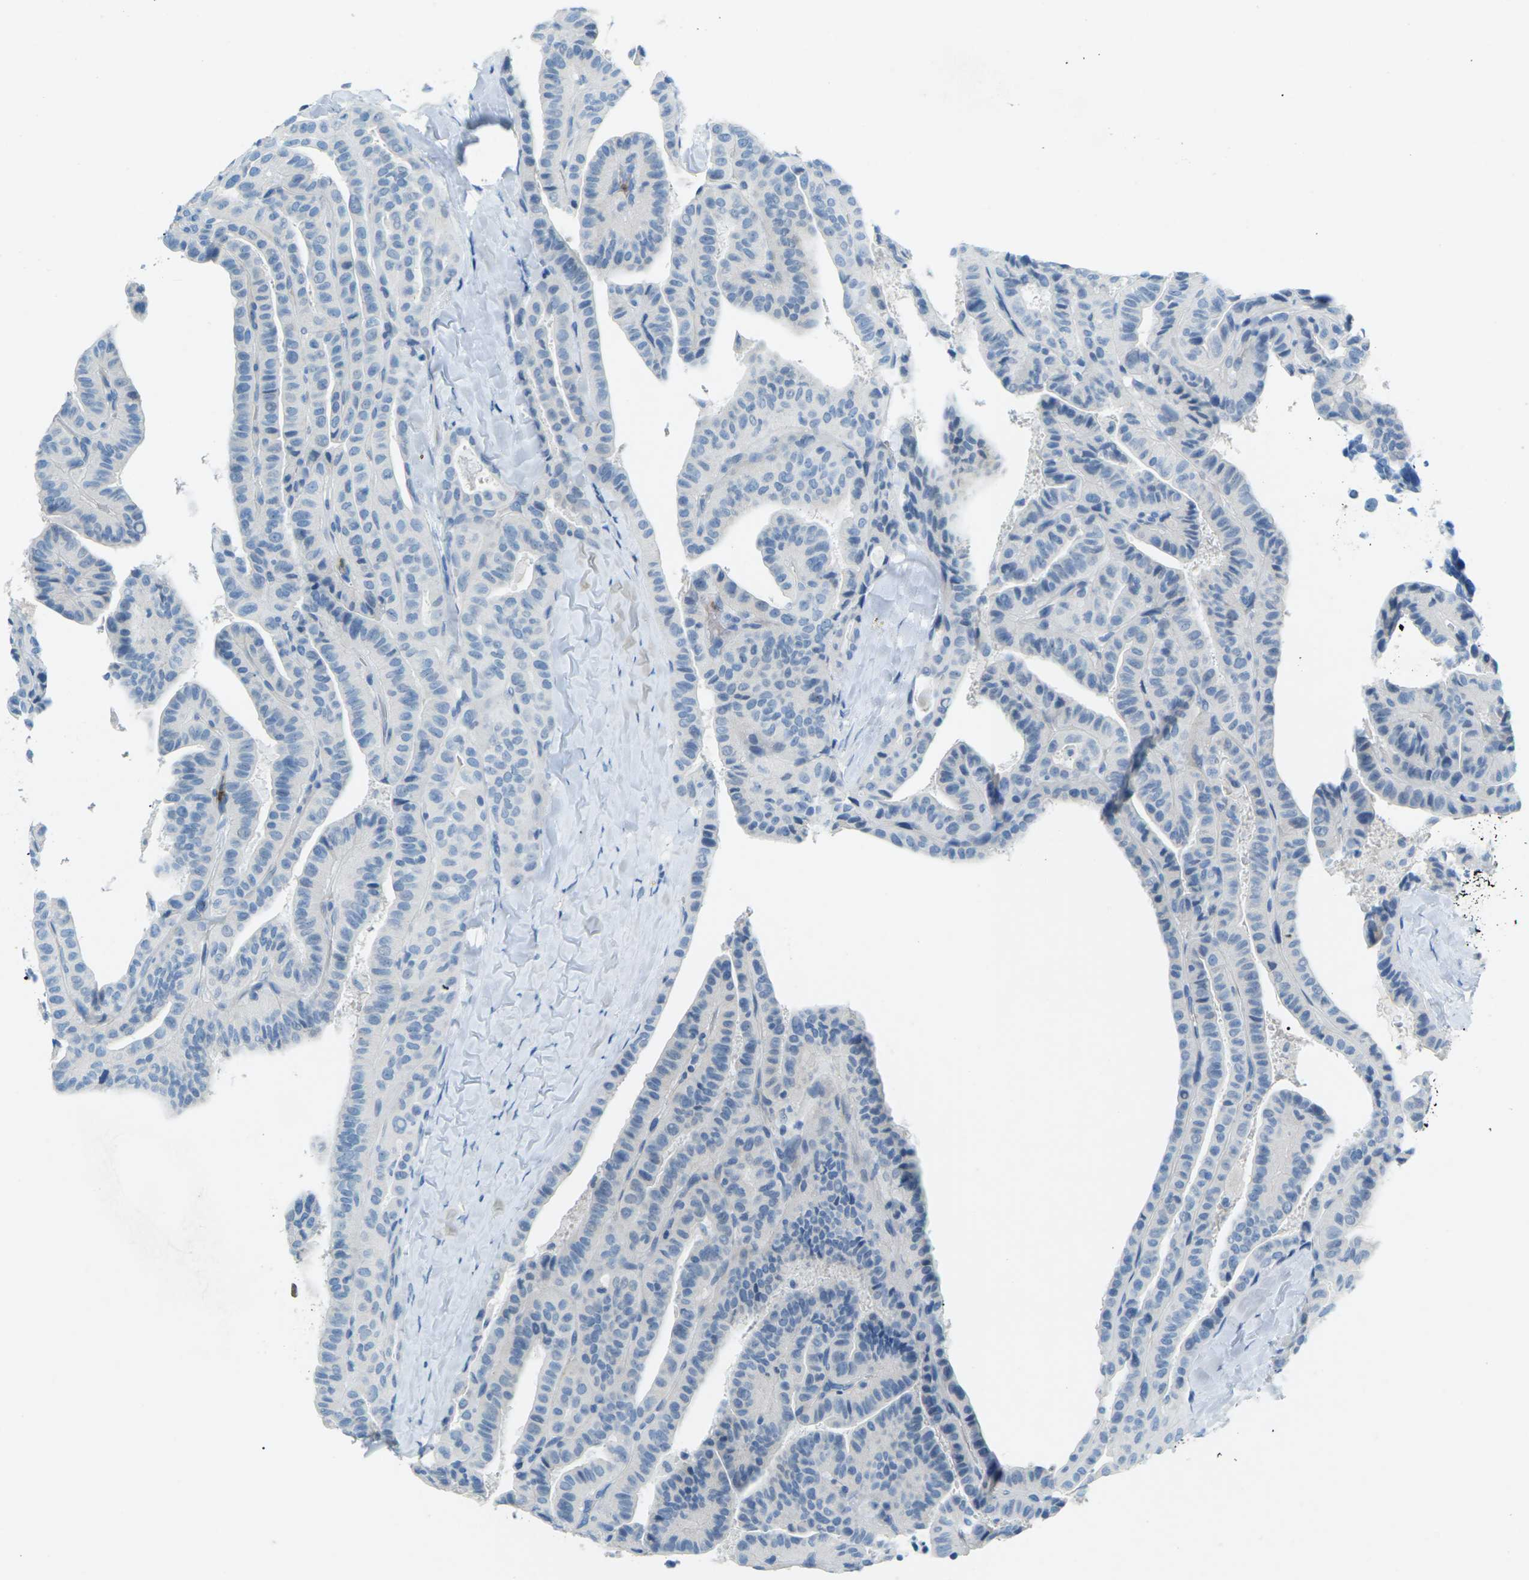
{"staining": {"intensity": "negative", "quantity": "none", "location": "none"}, "tissue": "thyroid cancer", "cell_type": "Tumor cells", "image_type": "cancer", "snomed": [{"axis": "morphology", "description": "Papillary adenocarcinoma, NOS"}, {"axis": "topography", "description": "Thyroid gland"}], "caption": "This histopathology image is of thyroid cancer stained with immunohistochemistry to label a protein in brown with the nuclei are counter-stained blue. There is no expression in tumor cells.", "gene": "CDH16", "patient": {"sex": "male", "age": 77}}